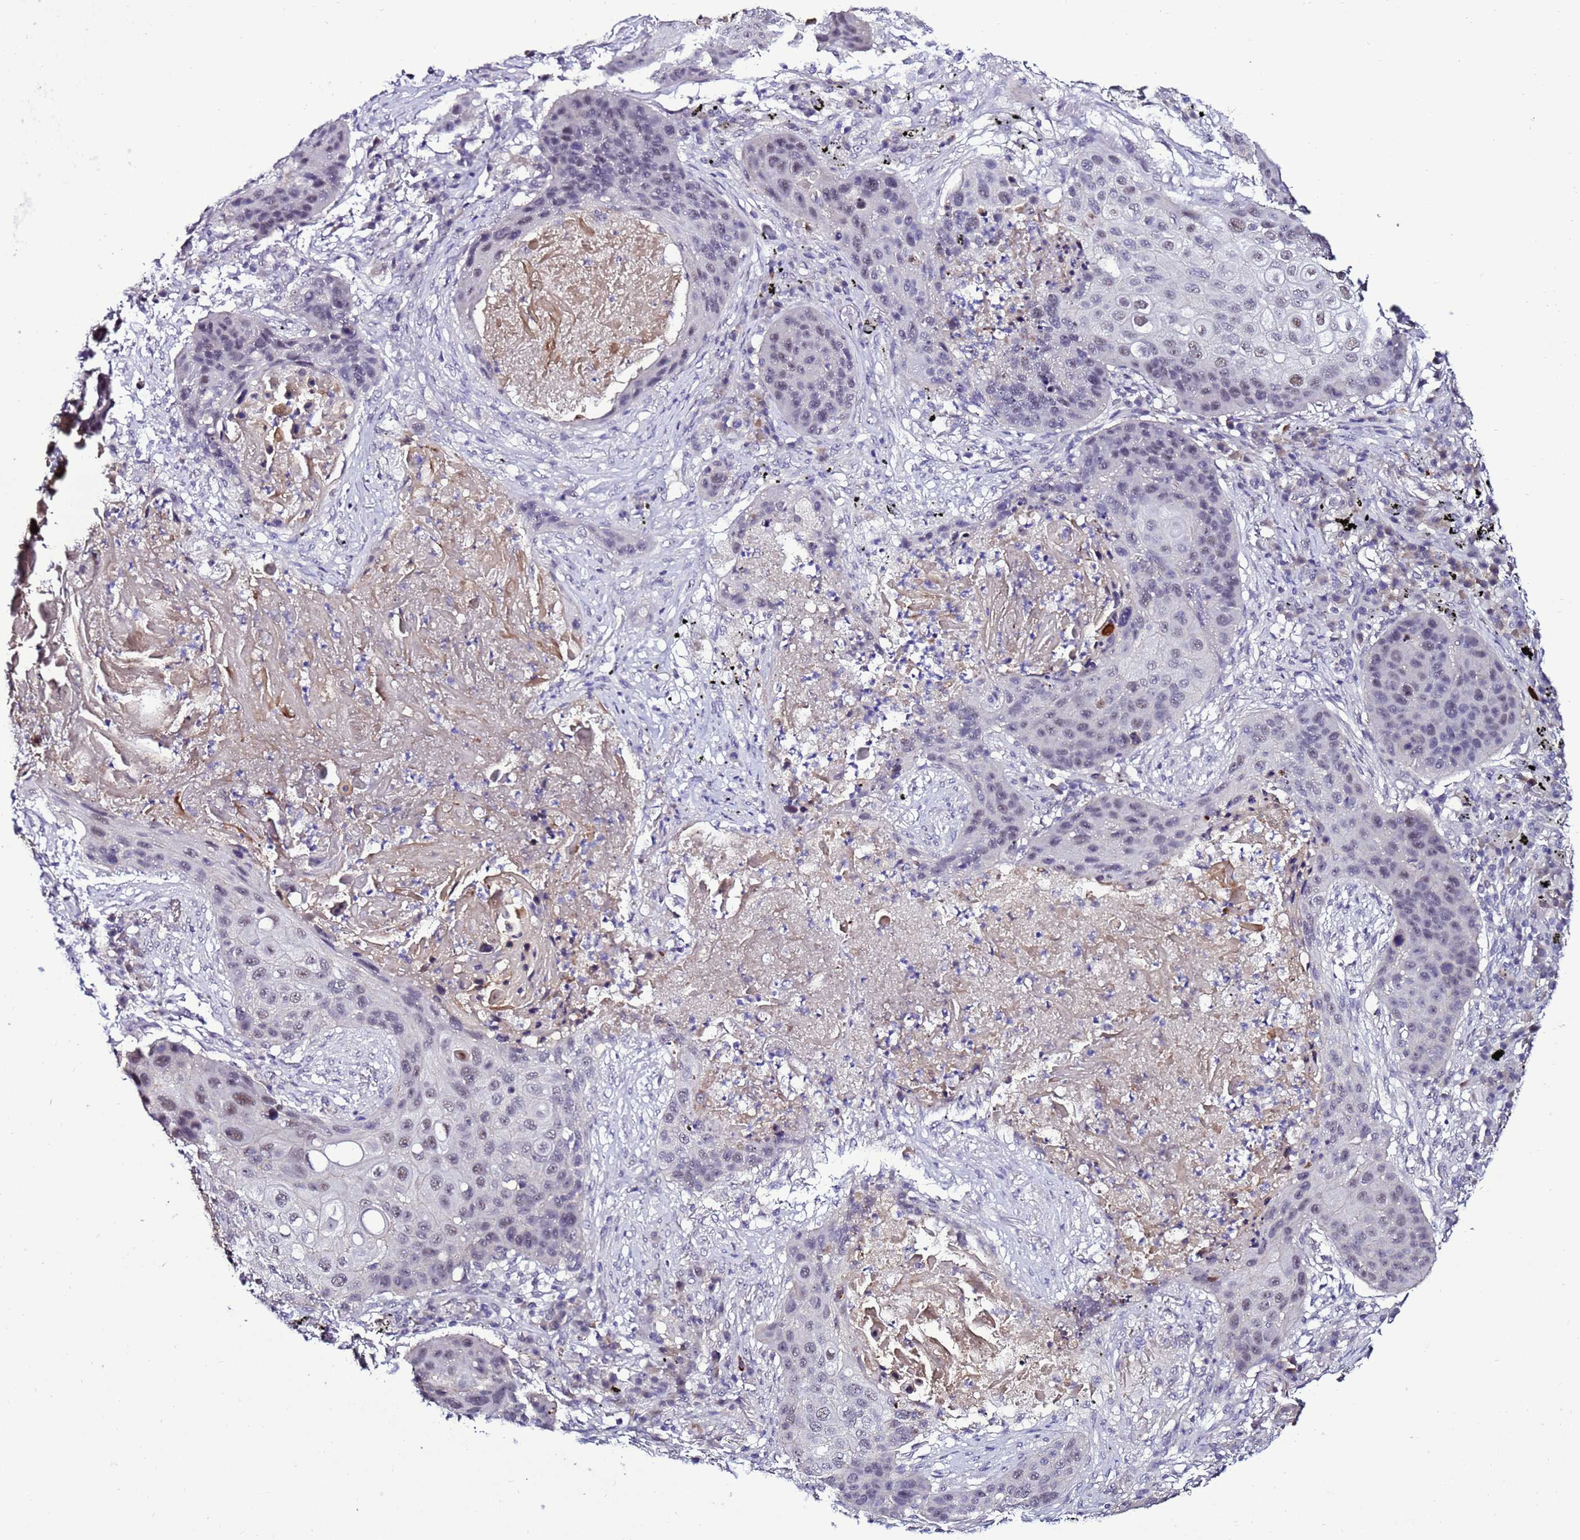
{"staining": {"intensity": "moderate", "quantity": "<25%", "location": "nuclear"}, "tissue": "lung cancer", "cell_type": "Tumor cells", "image_type": "cancer", "snomed": [{"axis": "morphology", "description": "Squamous cell carcinoma, NOS"}, {"axis": "topography", "description": "Lung"}], "caption": "Lung cancer stained for a protein exhibits moderate nuclear positivity in tumor cells.", "gene": "C19orf47", "patient": {"sex": "female", "age": 63}}